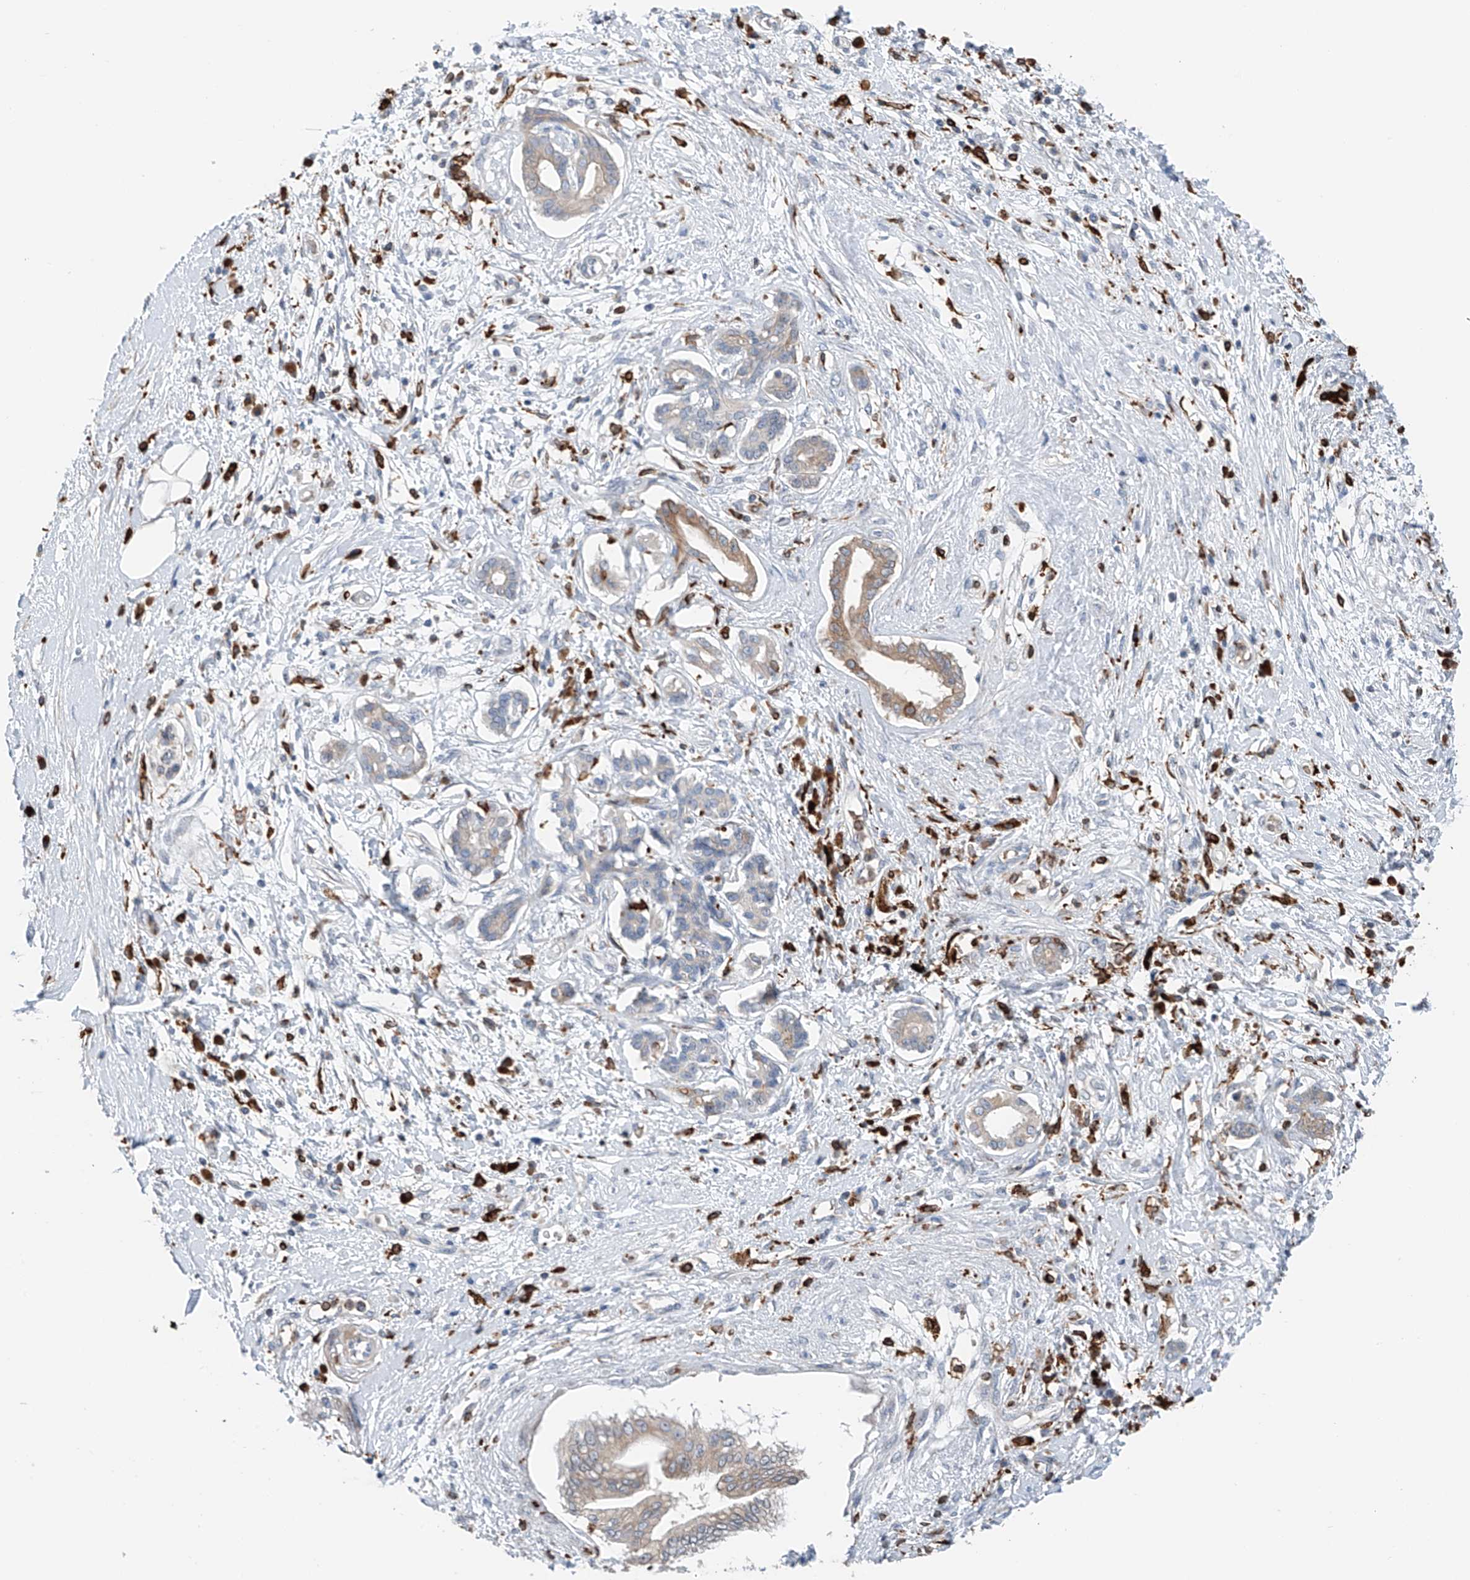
{"staining": {"intensity": "weak", "quantity": "25%-75%", "location": "cytoplasmic/membranous"}, "tissue": "pancreatic cancer", "cell_type": "Tumor cells", "image_type": "cancer", "snomed": [{"axis": "morphology", "description": "Adenocarcinoma, NOS"}, {"axis": "topography", "description": "Pancreas"}], "caption": "This image displays immunohistochemistry (IHC) staining of adenocarcinoma (pancreatic), with low weak cytoplasmic/membranous positivity in about 25%-75% of tumor cells.", "gene": "TBXAS1", "patient": {"sex": "female", "age": 56}}